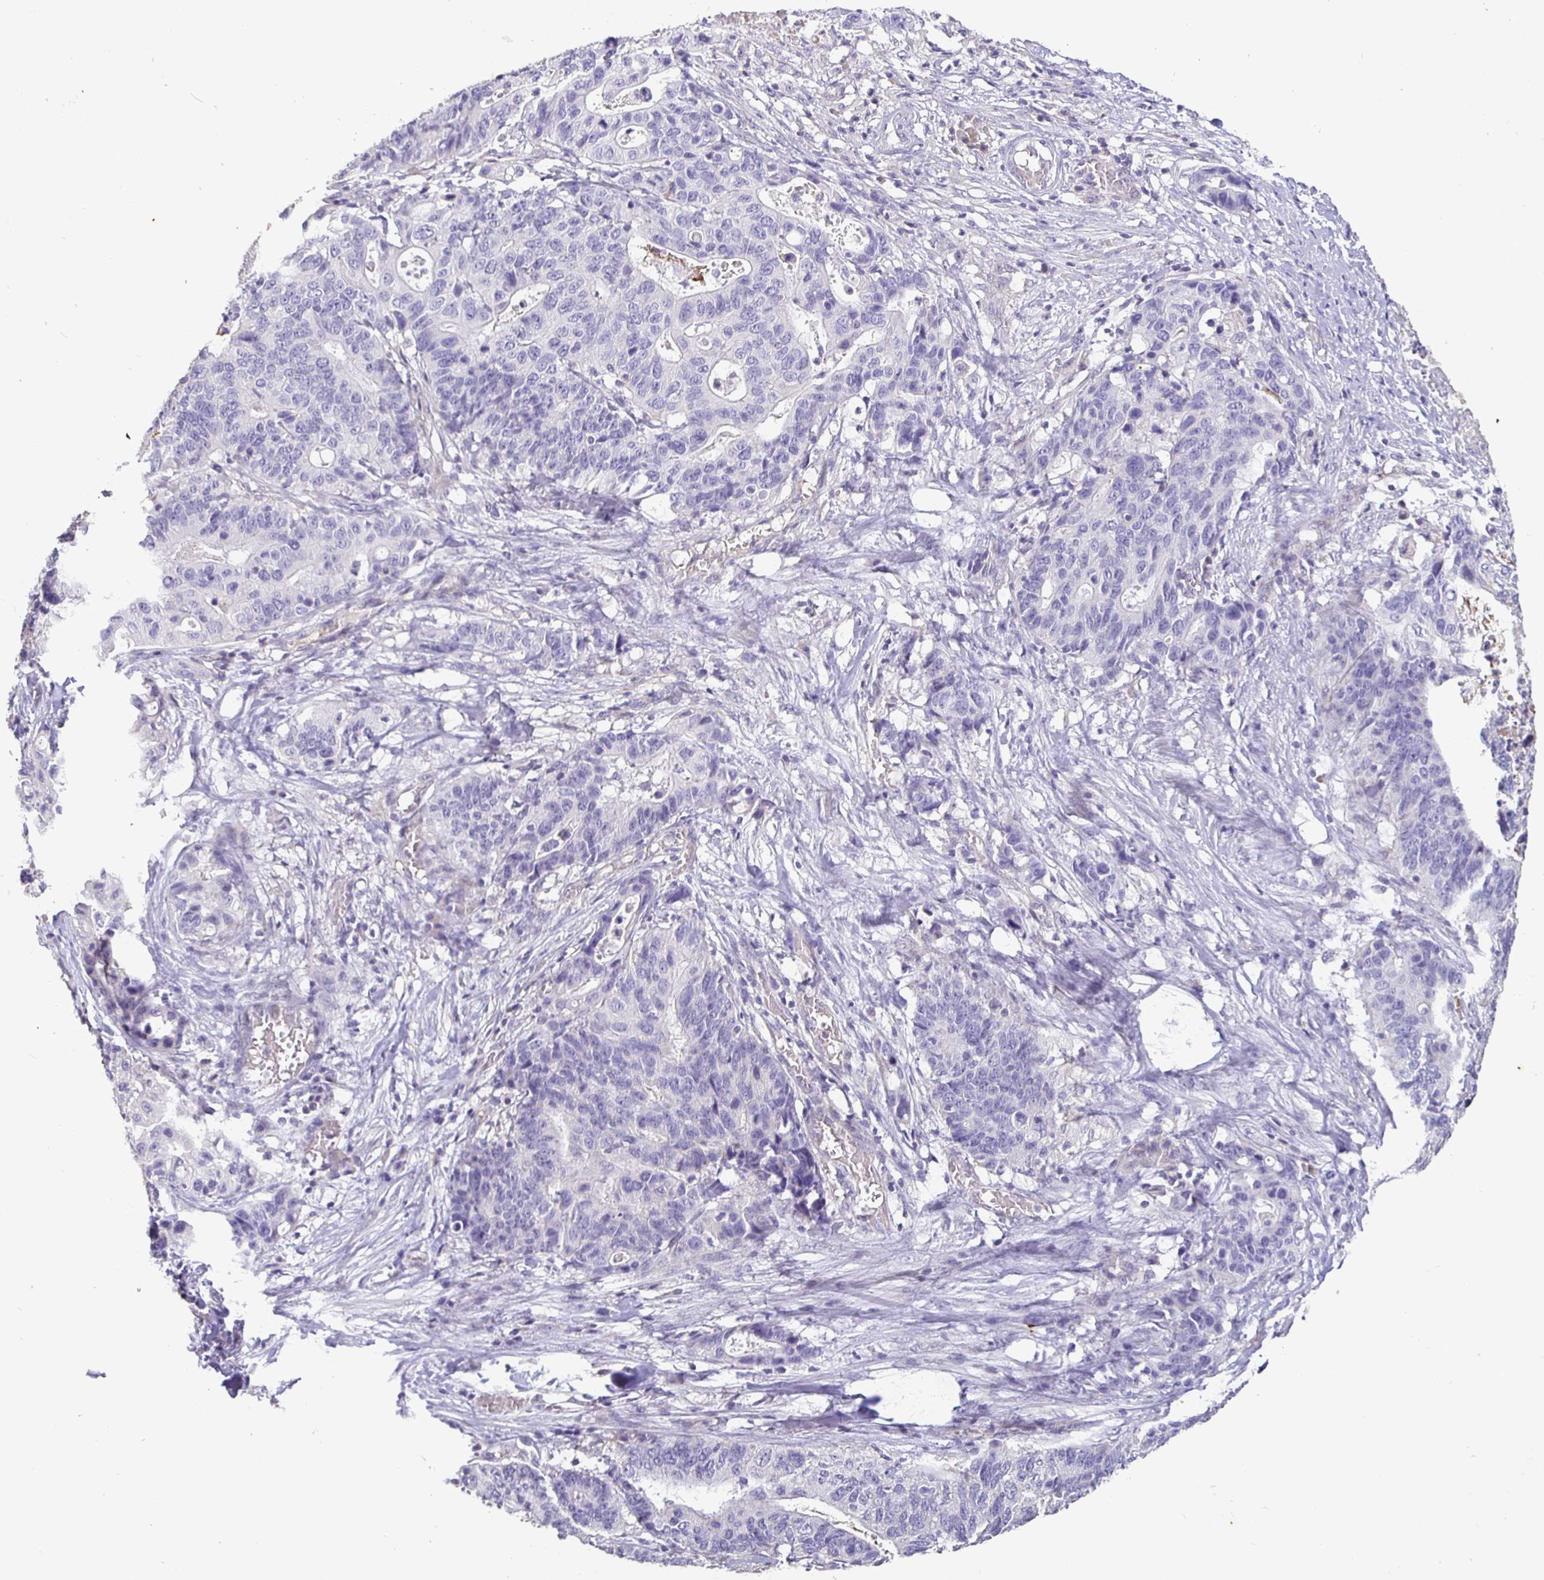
{"staining": {"intensity": "negative", "quantity": "none", "location": "none"}, "tissue": "stomach cancer", "cell_type": "Tumor cells", "image_type": "cancer", "snomed": [{"axis": "morphology", "description": "Adenocarcinoma, NOS"}, {"axis": "topography", "description": "Stomach, upper"}], "caption": "High magnification brightfield microscopy of stomach adenocarcinoma stained with DAB (brown) and counterstained with hematoxylin (blue): tumor cells show no significant staining. The staining is performed using DAB (3,3'-diaminobenzidine) brown chromogen with nuclei counter-stained in using hematoxylin.", "gene": "SHISA4", "patient": {"sex": "female", "age": 67}}